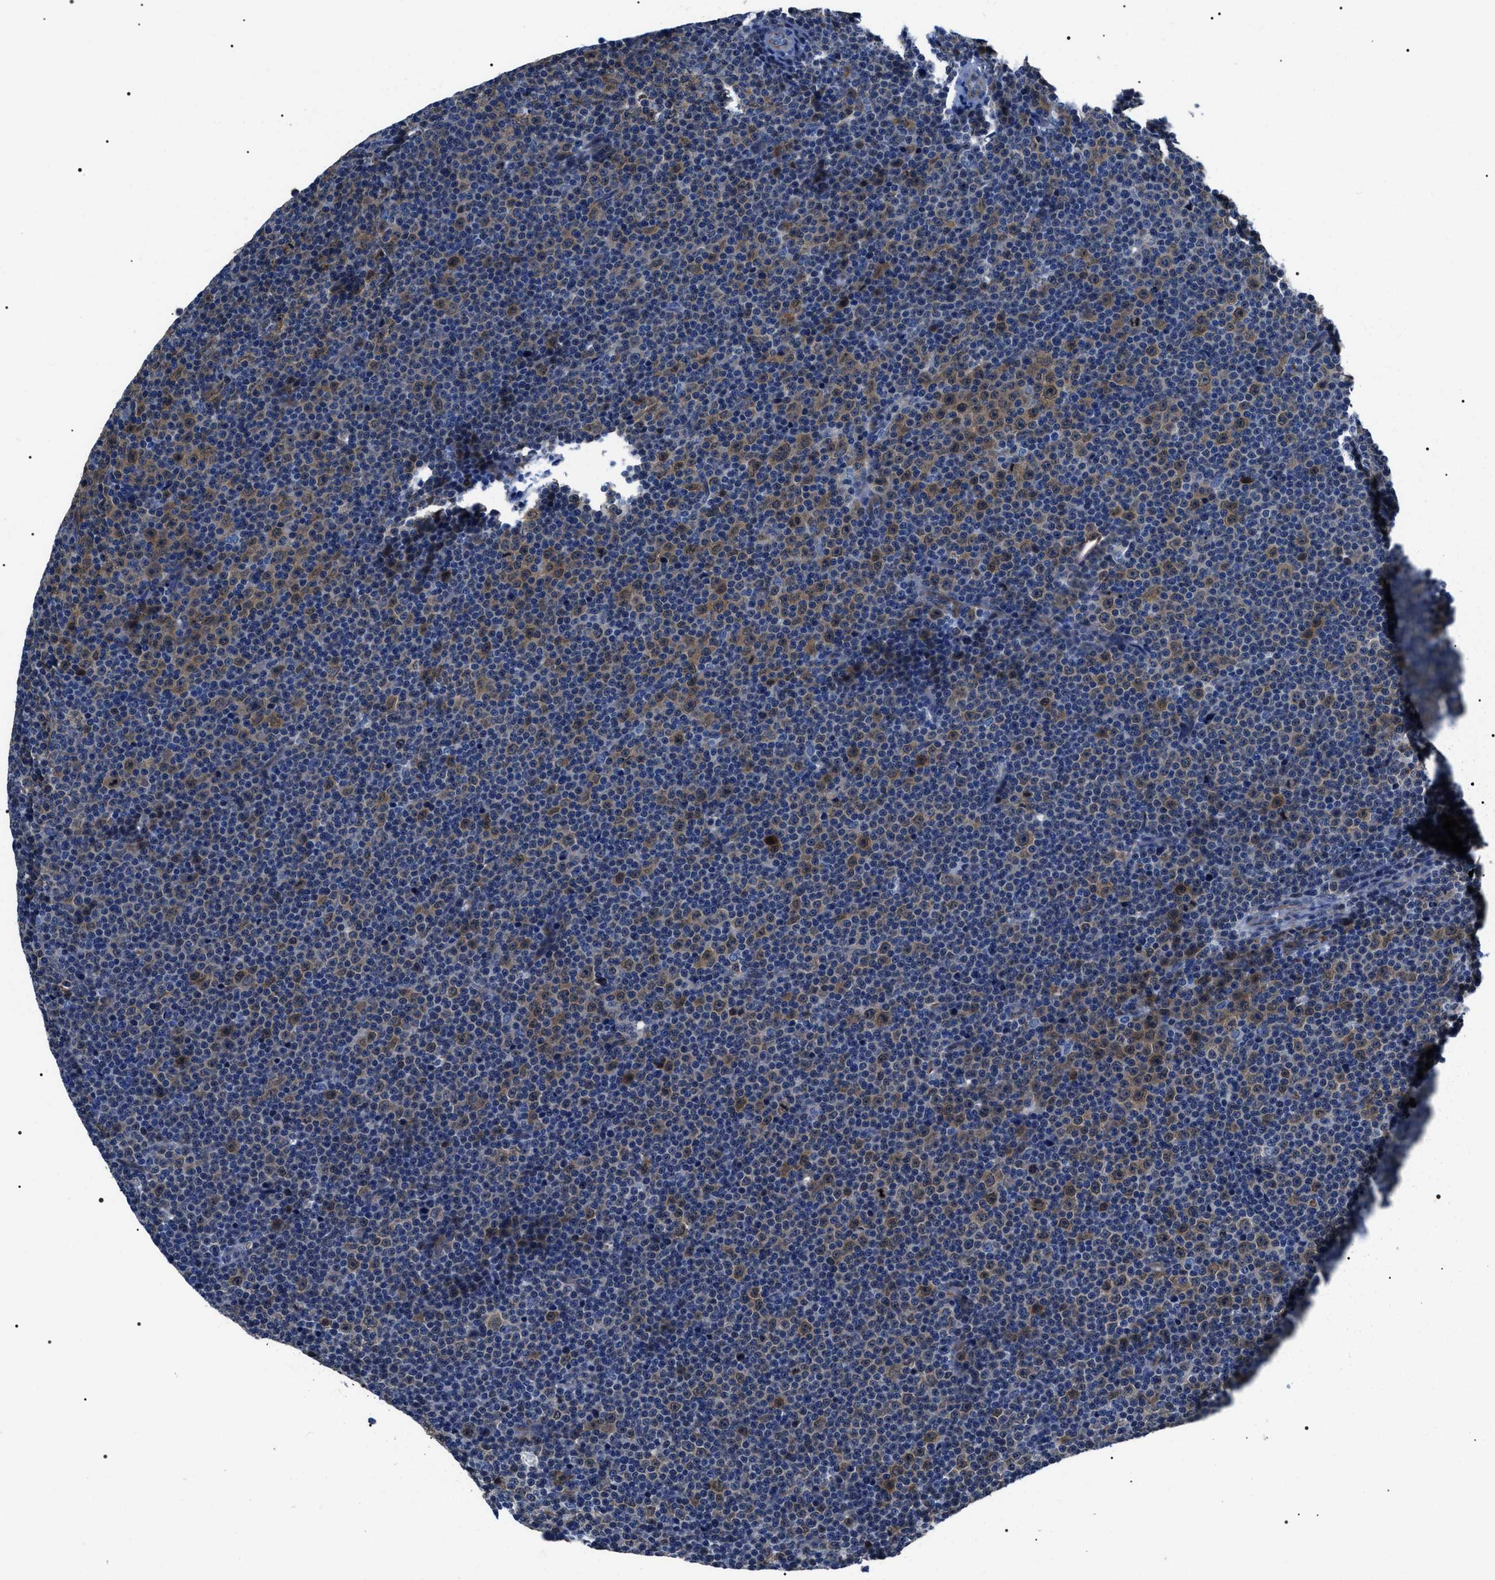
{"staining": {"intensity": "weak", "quantity": "<25%", "location": "cytoplasmic/membranous"}, "tissue": "lymphoma", "cell_type": "Tumor cells", "image_type": "cancer", "snomed": [{"axis": "morphology", "description": "Malignant lymphoma, non-Hodgkin's type, Low grade"}, {"axis": "topography", "description": "Lymph node"}], "caption": "IHC image of human lymphoma stained for a protein (brown), which reveals no expression in tumor cells. (Stains: DAB (3,3'-diaminobenzidine) immunohistochemistry with hematoxylin counter stain, Microscopy: brightfield microscopy at high magnification).", "gene": "BAG2", "patient": {"sex": "female", "age": 67}}